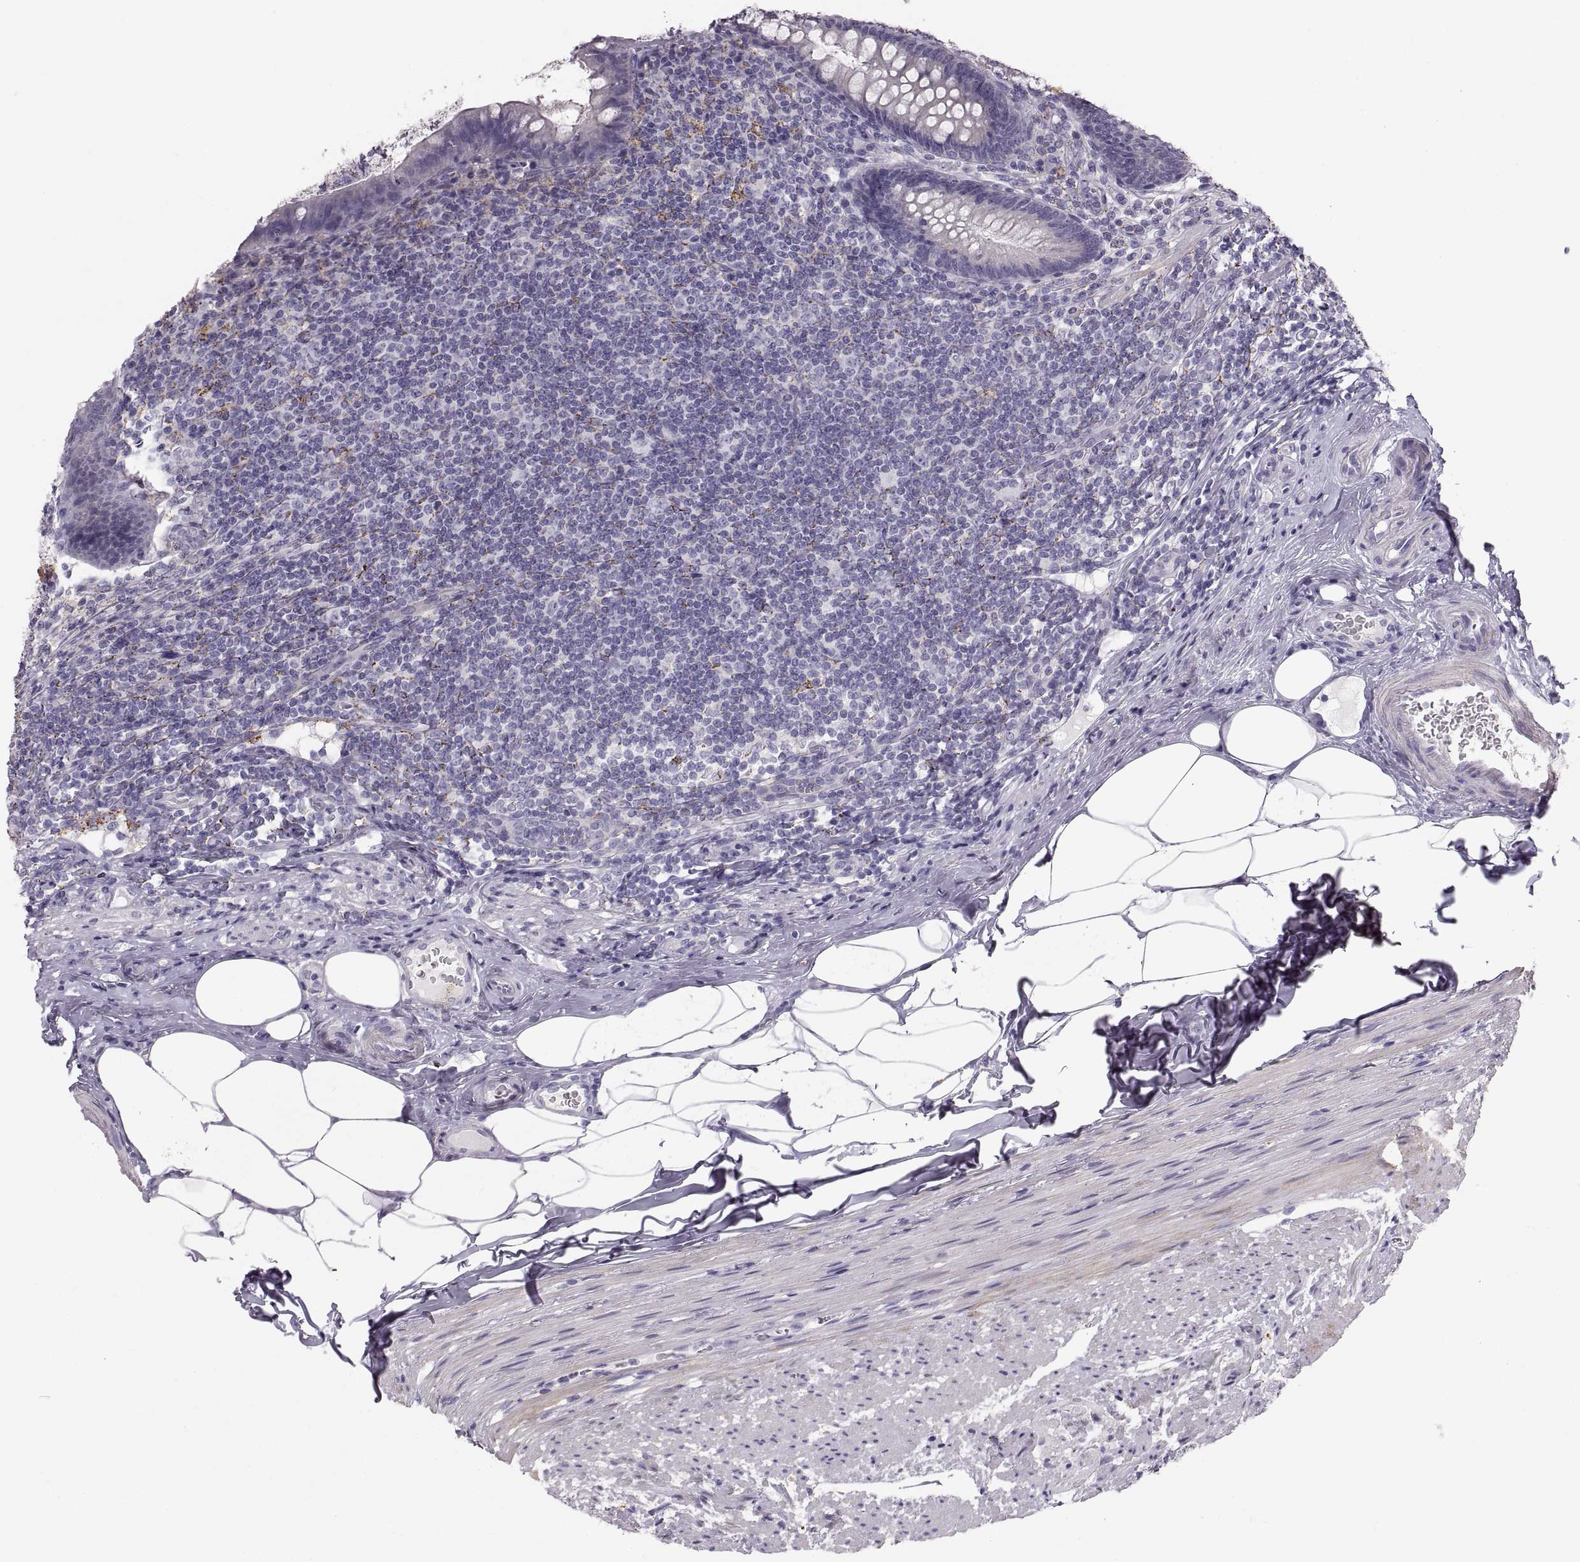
{"staining": {"intensity": "negative", "quantity": "none", "location": "none"}, "tissue": "appendix", "cell_type": "Glandular cells", "image_type": "normal", "snomed": [{"axis": "morphology", "description": "Normal tissue, NOS"}, {"axis": "topography", "description": "Appendix"}], "caption": "This is a photomicrograph of immunohistochemistry (IHC) staining of unremarkable appendix, which shows no staining in glandular cells.", "gene": "COL9A3", "patient": {"sex": "male", "age": 47}}